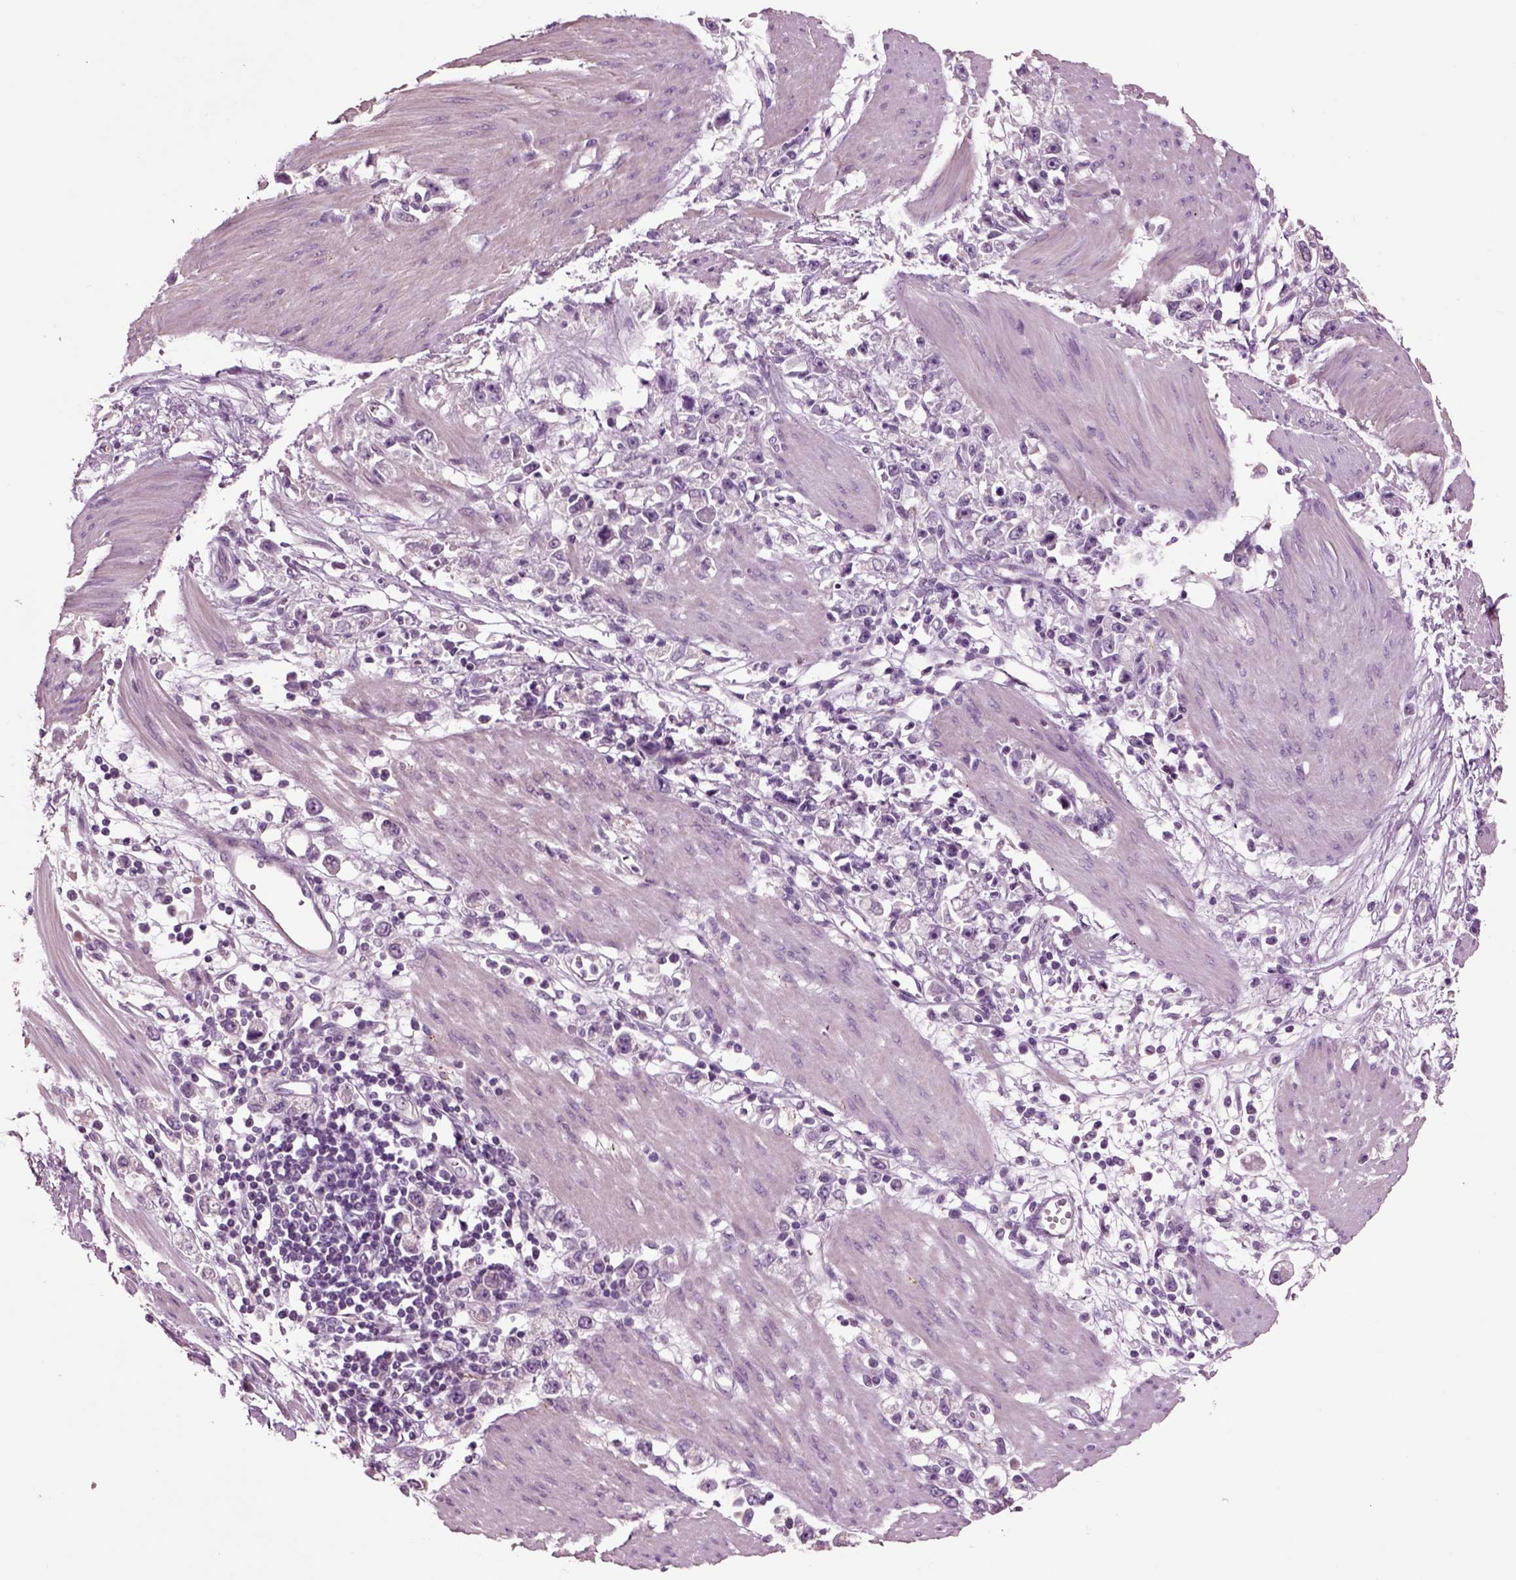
{"staining": {"intensity": "negative", "quantity": "none", "location": "none"}, "tissue": "stomach cancer", "cell_type": "Tumor cells", "image_type": "cancer", "snomed": [{"axis": "morphology", "description": "Adenocarcinoma, NOS"}, {"axis": "topography", "description": "Stomach"}], "caption": "Immunohistochemistry image of neoplastic tissue: human stomach cancer (adenocarcinoma) stained with DAB shows no significant protein expression in tumor cells.", "gene": "CHGB", "patient": {"sex": "female", "age": 59}}